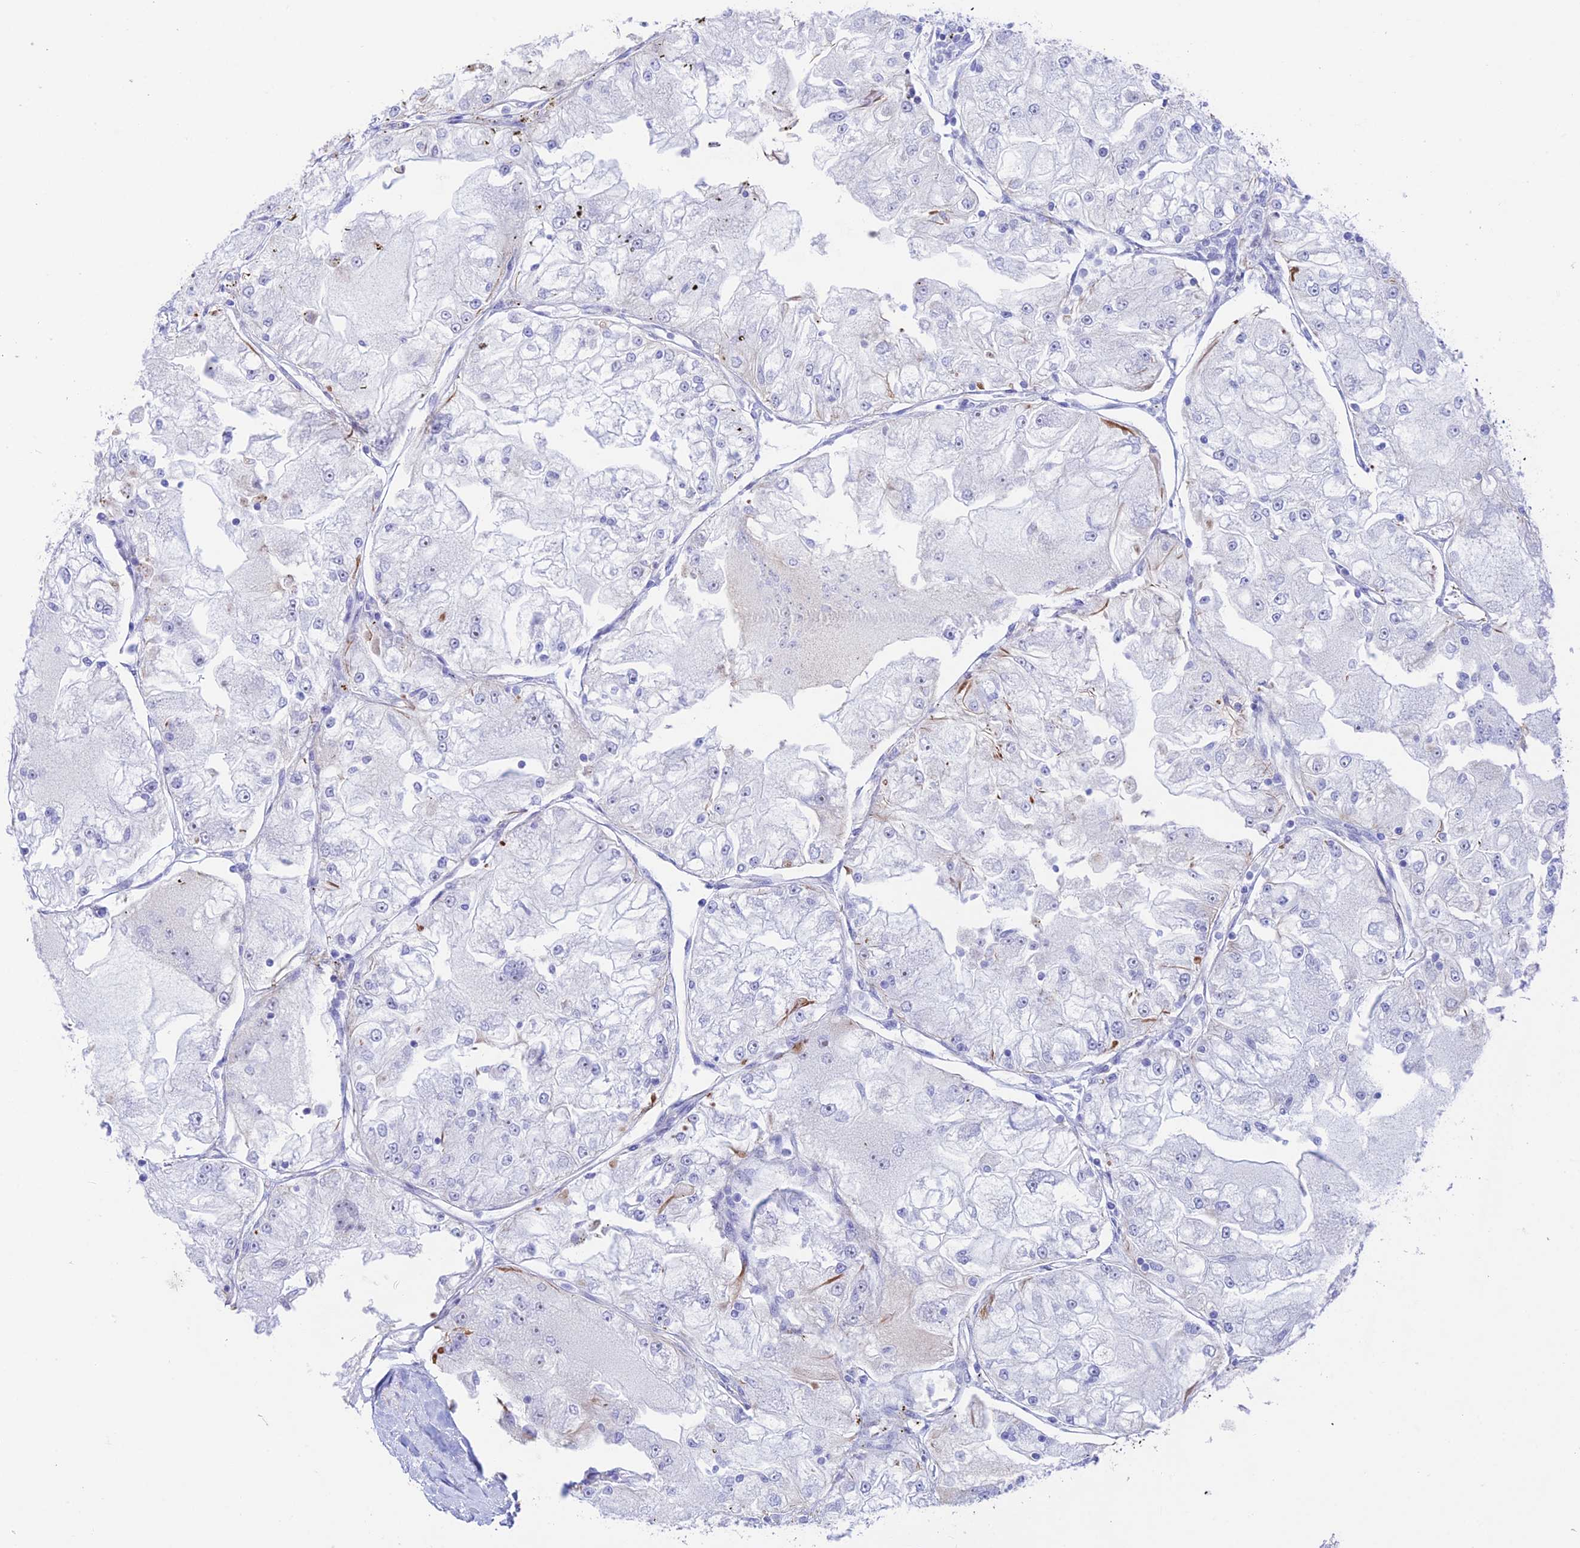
{"staining": {"intensity": "negative", "quantity": "none", "location": "none"}, "tissue": "renal cancer", "cell_type": "Tumor cells", "image_type": "cancer", "snomed": [{"axis": "morphology", "description": "Adenocarcinoma, NOS"}, {"axis": "topography", "description": "Kidney"}], "caption": "A photomicrograph of human renal adenocarcinoma is negative for staining in tumor cells.", "gene": "ZNF652", "patient": {"sex": "female", "age": 72}}